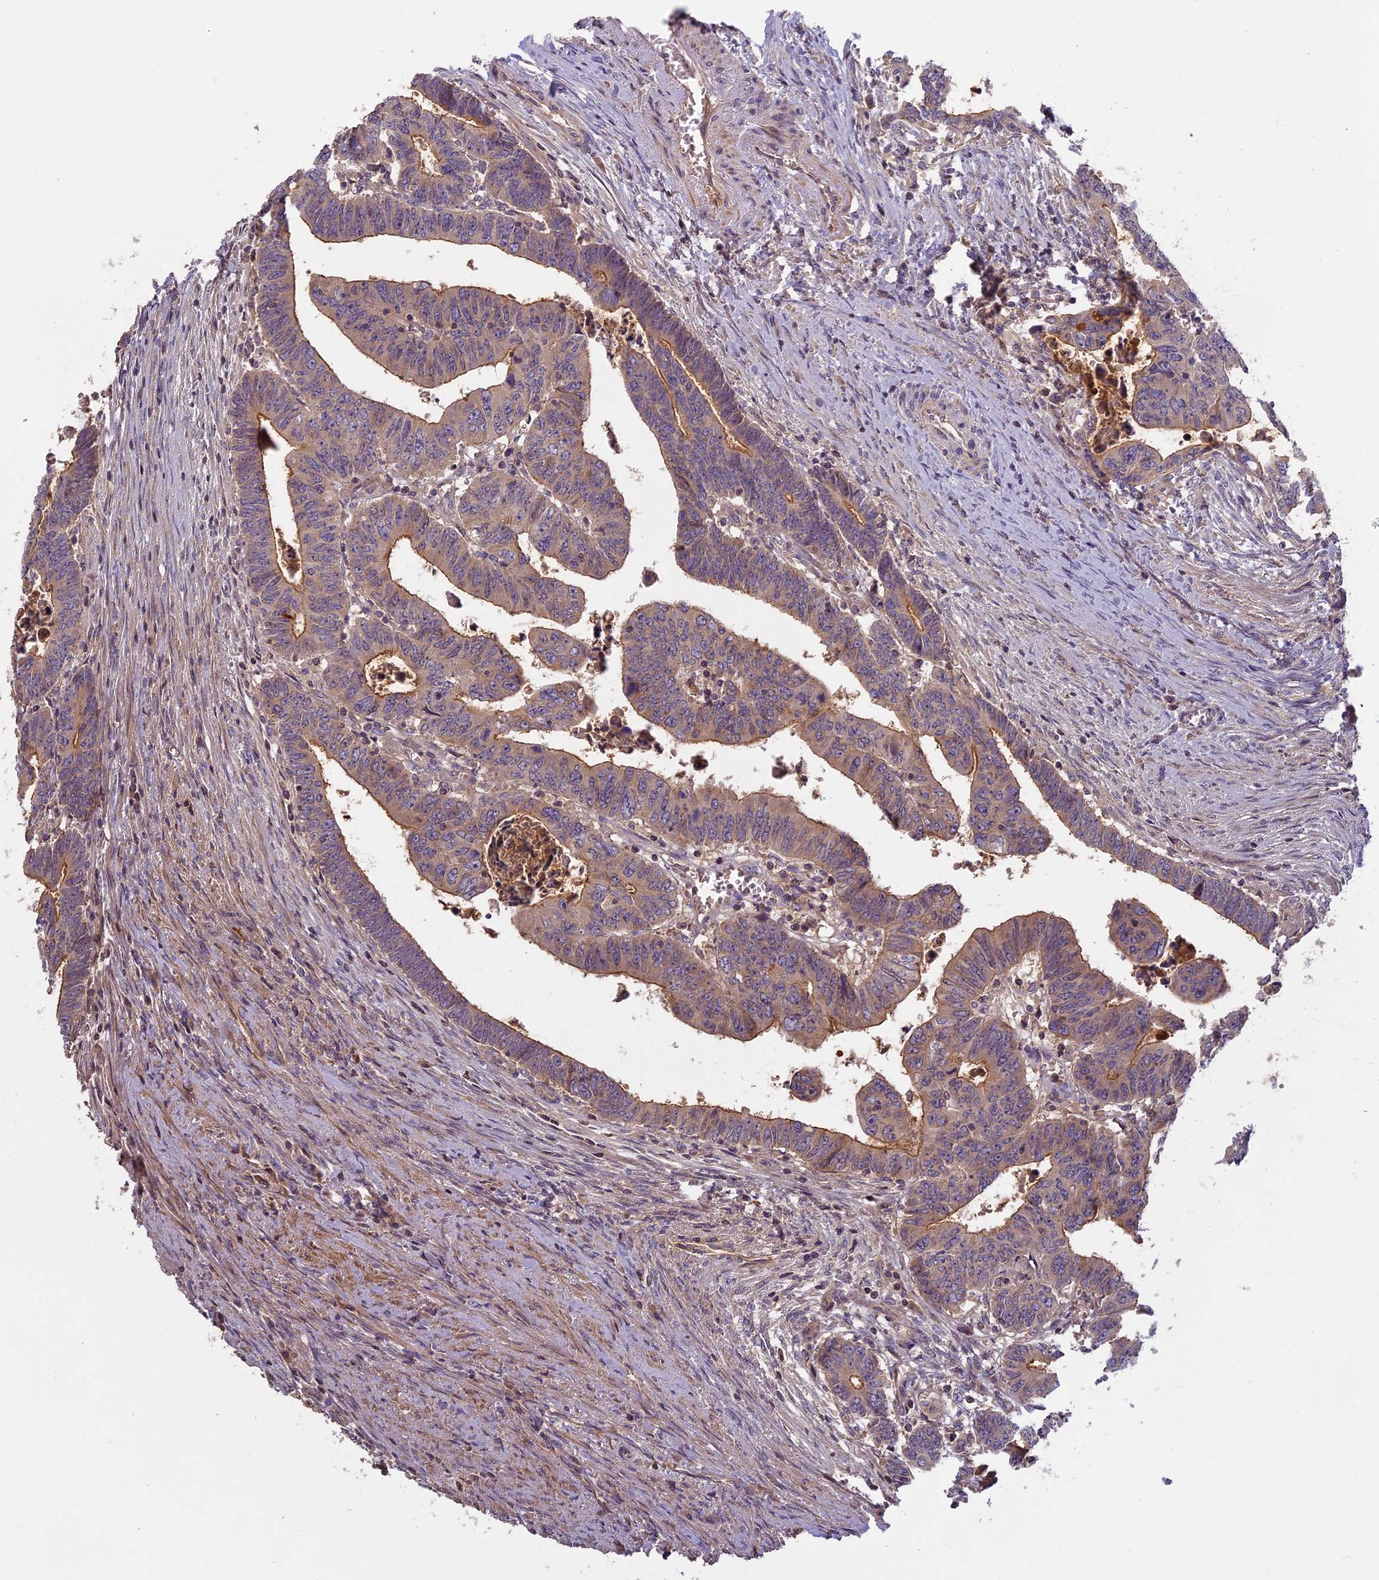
{"staining": {"intensity": "moderate", "quantity": "25%-75%", "location": "cytoplasmic/membranous"}, "tissue": "colorectal cancer", "cell_type": "Tumor cells", "image_type": "cancer", "snomed": [{"axis": "morphology", "description": "Normal tissue, NOS"}, {"axis": "morphology", "description": "Adenocarcinoma, NOS"}, {"axis": "topography", "description": "Rectum"}], "caption": "Human adenocarcinoma (colorectal) stained with a protein marker reveals moderate staining in tumor cells.", "gene": "AP4E1", "patient": {"sex": "female", "age": 65}}